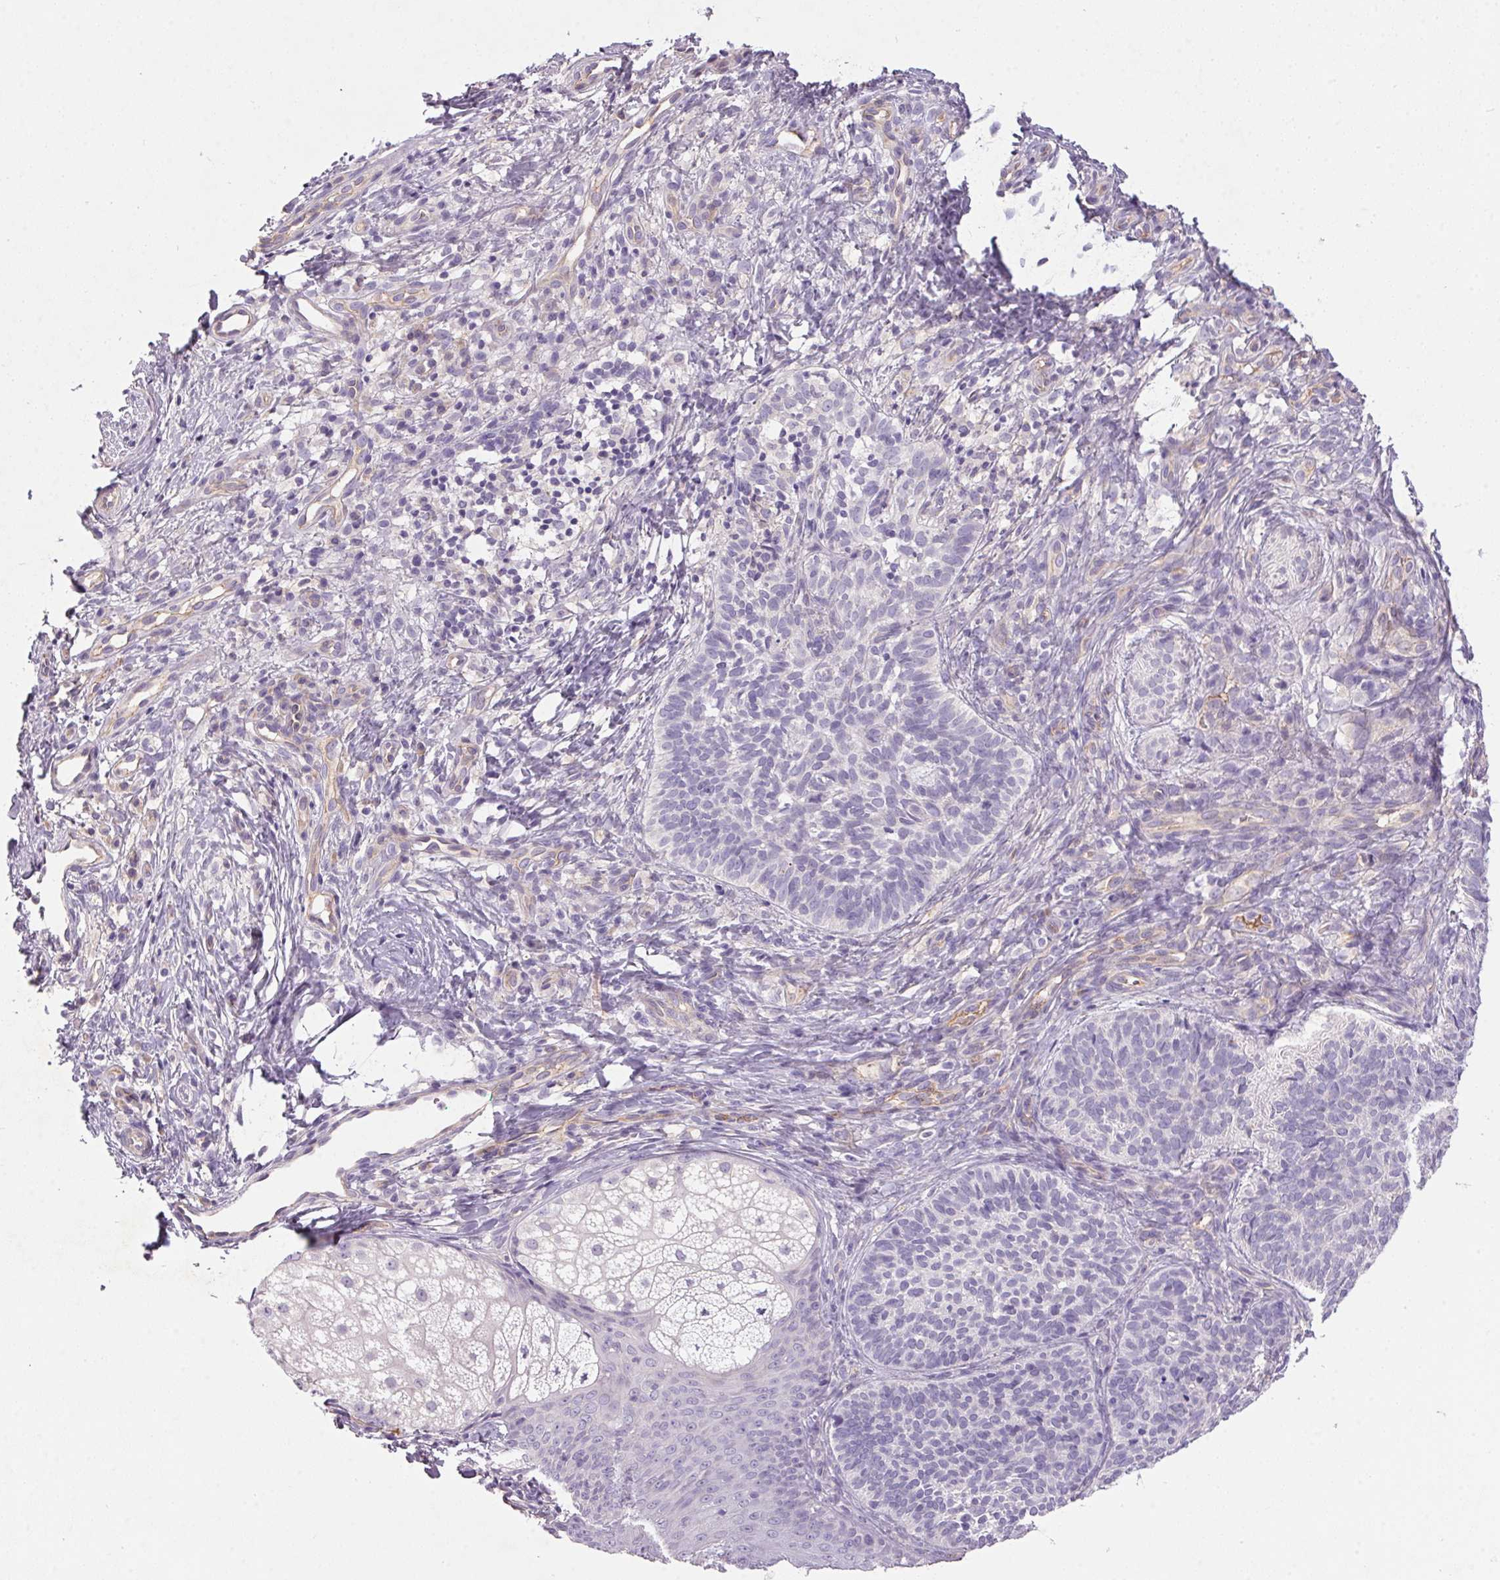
{"staining": {"intensity": "negative", "quantity": "none", "location": "none"}, "tissue": "skin cancer", "cell_type": "Tumor cells", "image_type": "cancer", "snomed": [{"axis": "morphology", "description": "Basal cell carcinoma"}, {"axis": "topography", "description": "Skin"}], "caption": "Tumor cells are negative for protein expression in human skin cancer.", "gene": "APOC4", "patient": {"sex": "male", "age": 57}}